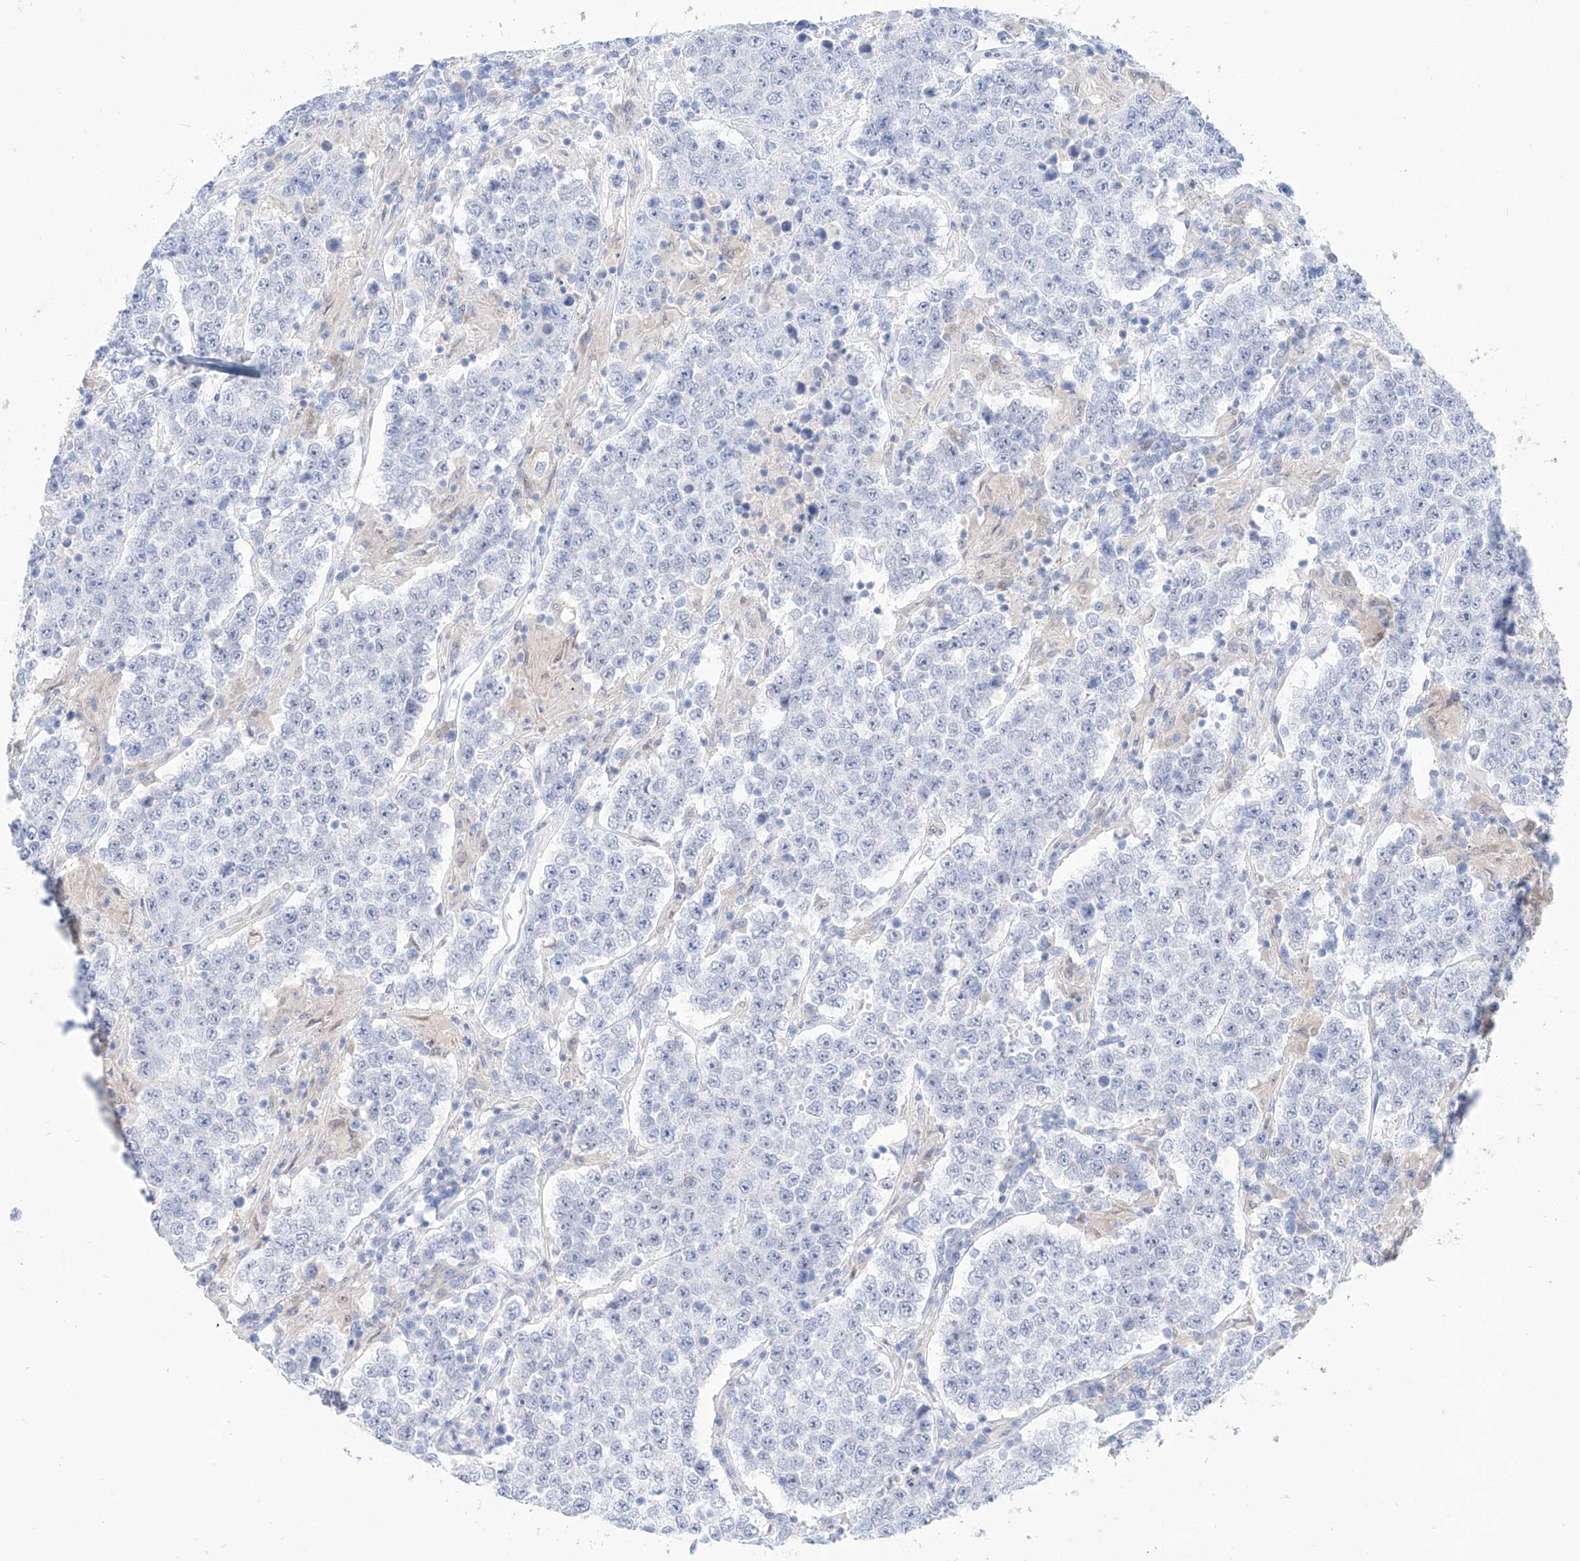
{"staining": {"intensity": "negative", "quantity": "none", "location": "none"}, "tissue": "testis cancer", "cell_type": "Tumor cells", "image_type": "cancer", "snomed": [{"axis": "morphology", "description": "Normal tissue, NOS"}, {"axis": "morphology", "description": "Urothelial carcinoma, High grade"}, {"axis": "morphology", "description": "Seminoma, NOS"}, {"axis": "morphology", "description": "Carcinoma, Embryonal, NOS"}, {"axis": "topography", "description": "Urinary bladder"}, {"axis": "topography", "description": "Testis"}], "caption": "Immunohistochemical staining of testis embryonal carcinoma displays no significant staining in tumor cells. (Immunohistochemistry (ihc), brightfield microscopy, high magnification).", "gene": "PDXK", "patient": {"sex": "male", "age": 41}}